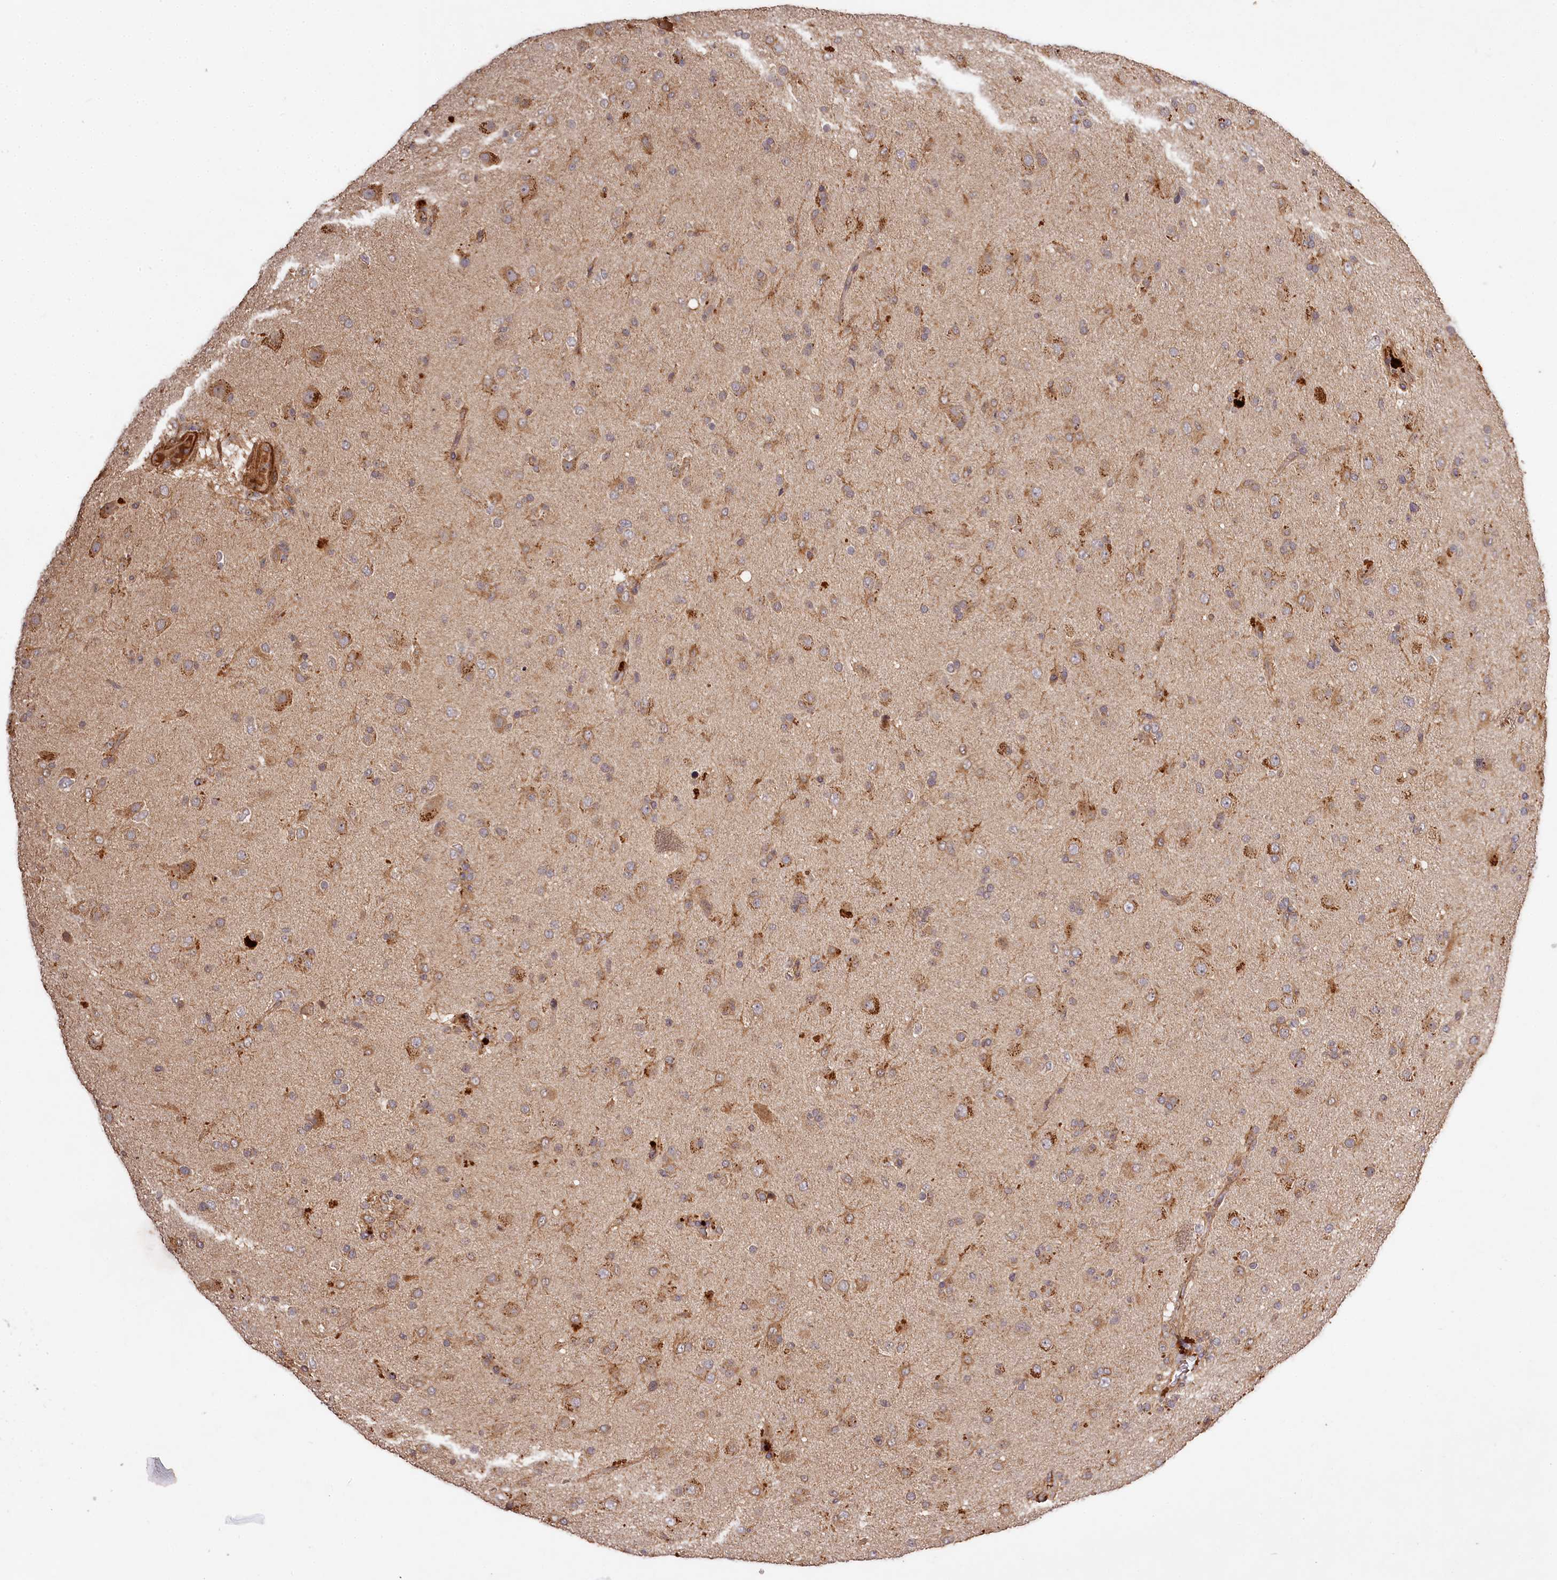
{"staining": {"intensity": "moderate", "quantity": "25%-75%", "location": "cytoplasmic/membranous"}, "tissue": "glioma", "cell_type": "Tumor cells", "image_type": "cancer", "snomed": [{"axis": "morphology", "description": "Glioma, malignant, Low grade"}, {"axis": "topography", "description": "Brain"}], "caption": "Tumor cells show moderate cytoplasmic/membranous expression in approximately 25%-75% of cells in glioma.", "gene": "MCF2L2", "patient": {"sex": "male", "age": 65}}